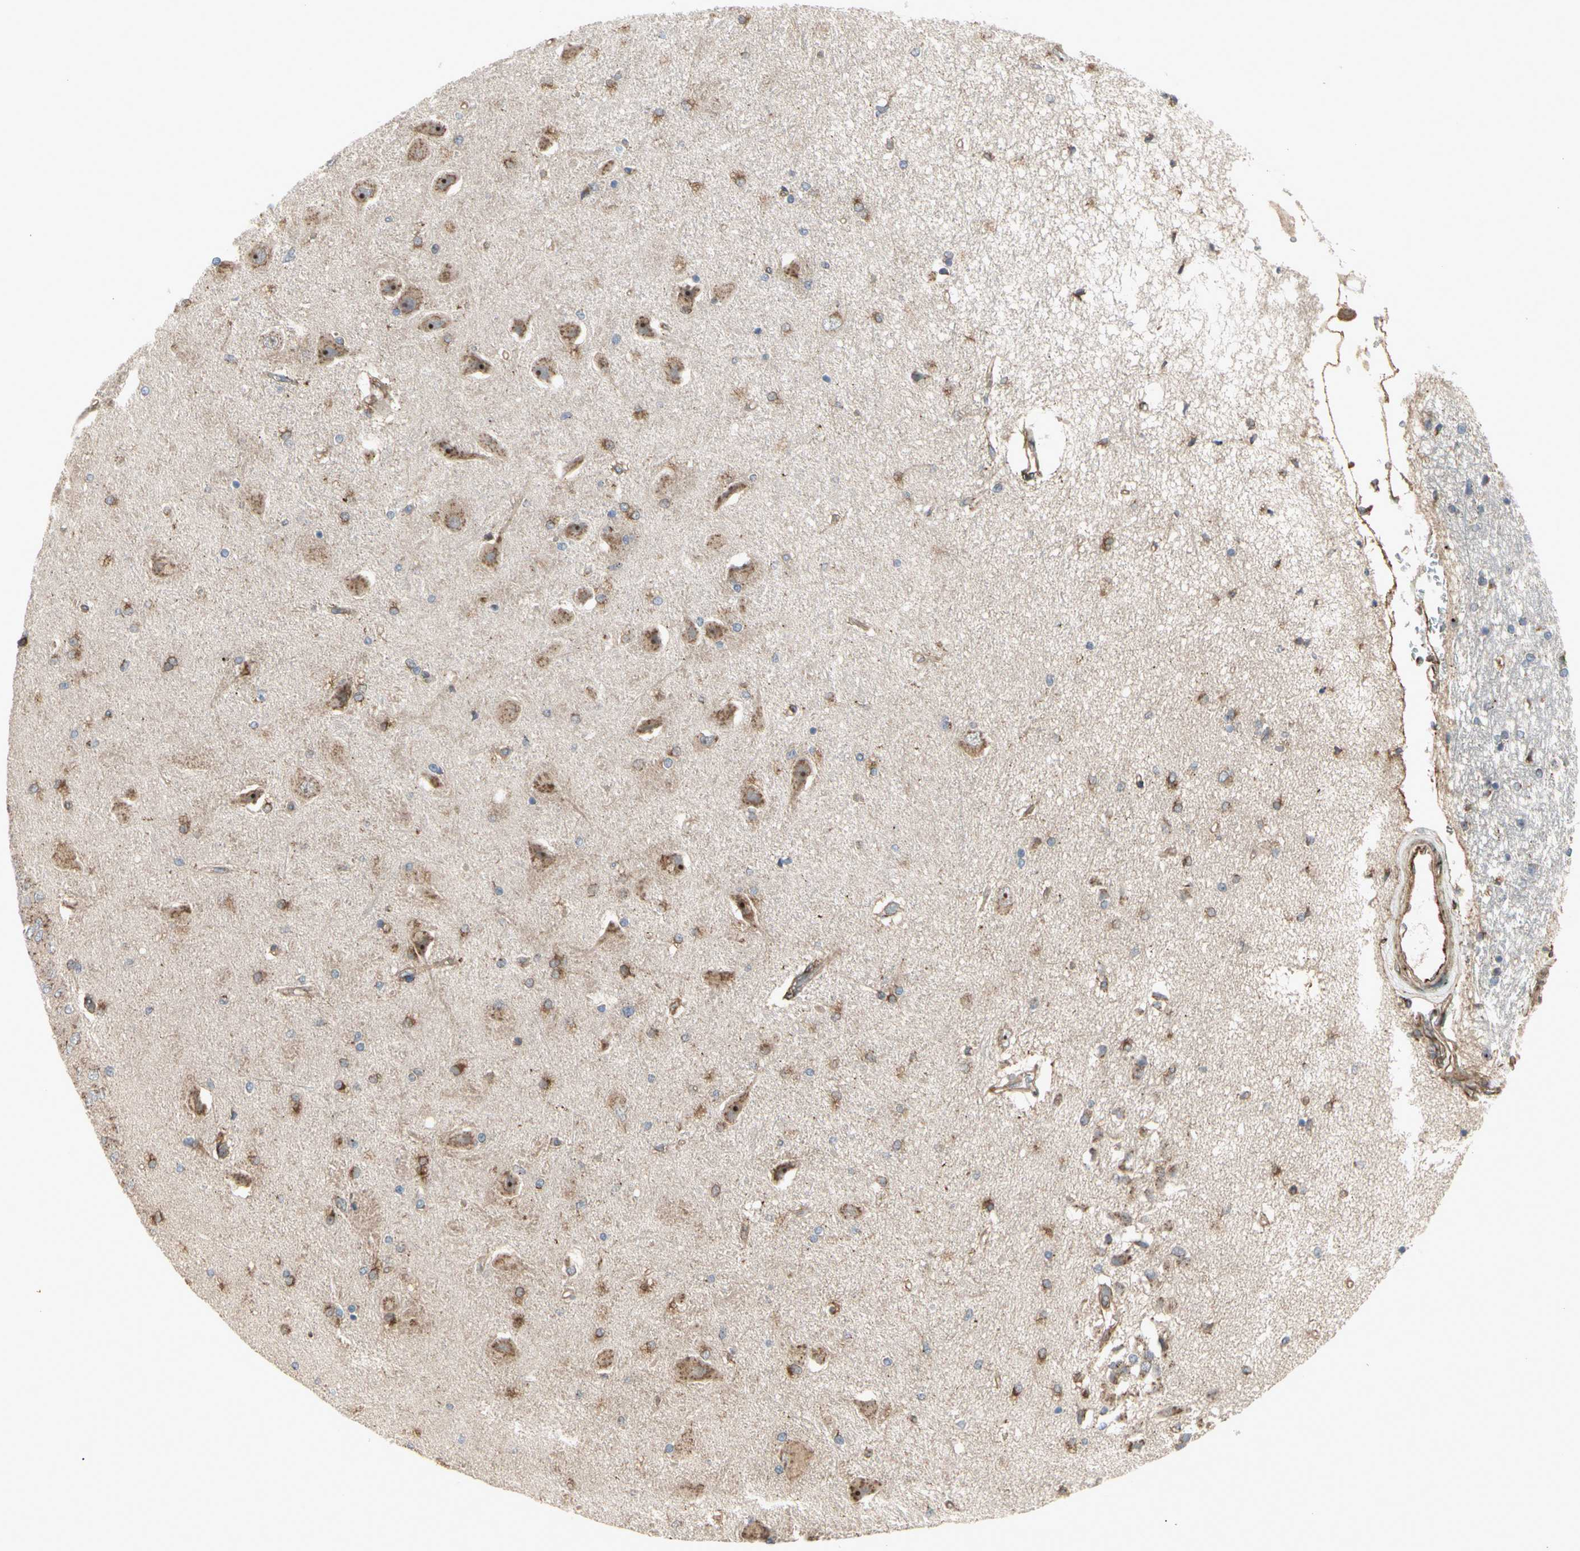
{"staining": {"intensity": "moderate", "quantity": "25%-75%", "location": "cytoplasmic/membranous"}, "tissue": "hippocampus", "cell_type": "Glial cells", "image_type": "normal", "snomed": [{"axis": "morphology", "description": "Normal tissue, NOS"}, {"axis": "topography", "description": "Hippocampus"}], "caption": "Immunohistochemical staining of benign hippocampus shows 25%-75% levels of moderate cytoplasmic/membranous protein positivity in about 25%-75% of glial cells.", "gene": "SLC39A9", "patient": {"sex": "female", "age": 54}}